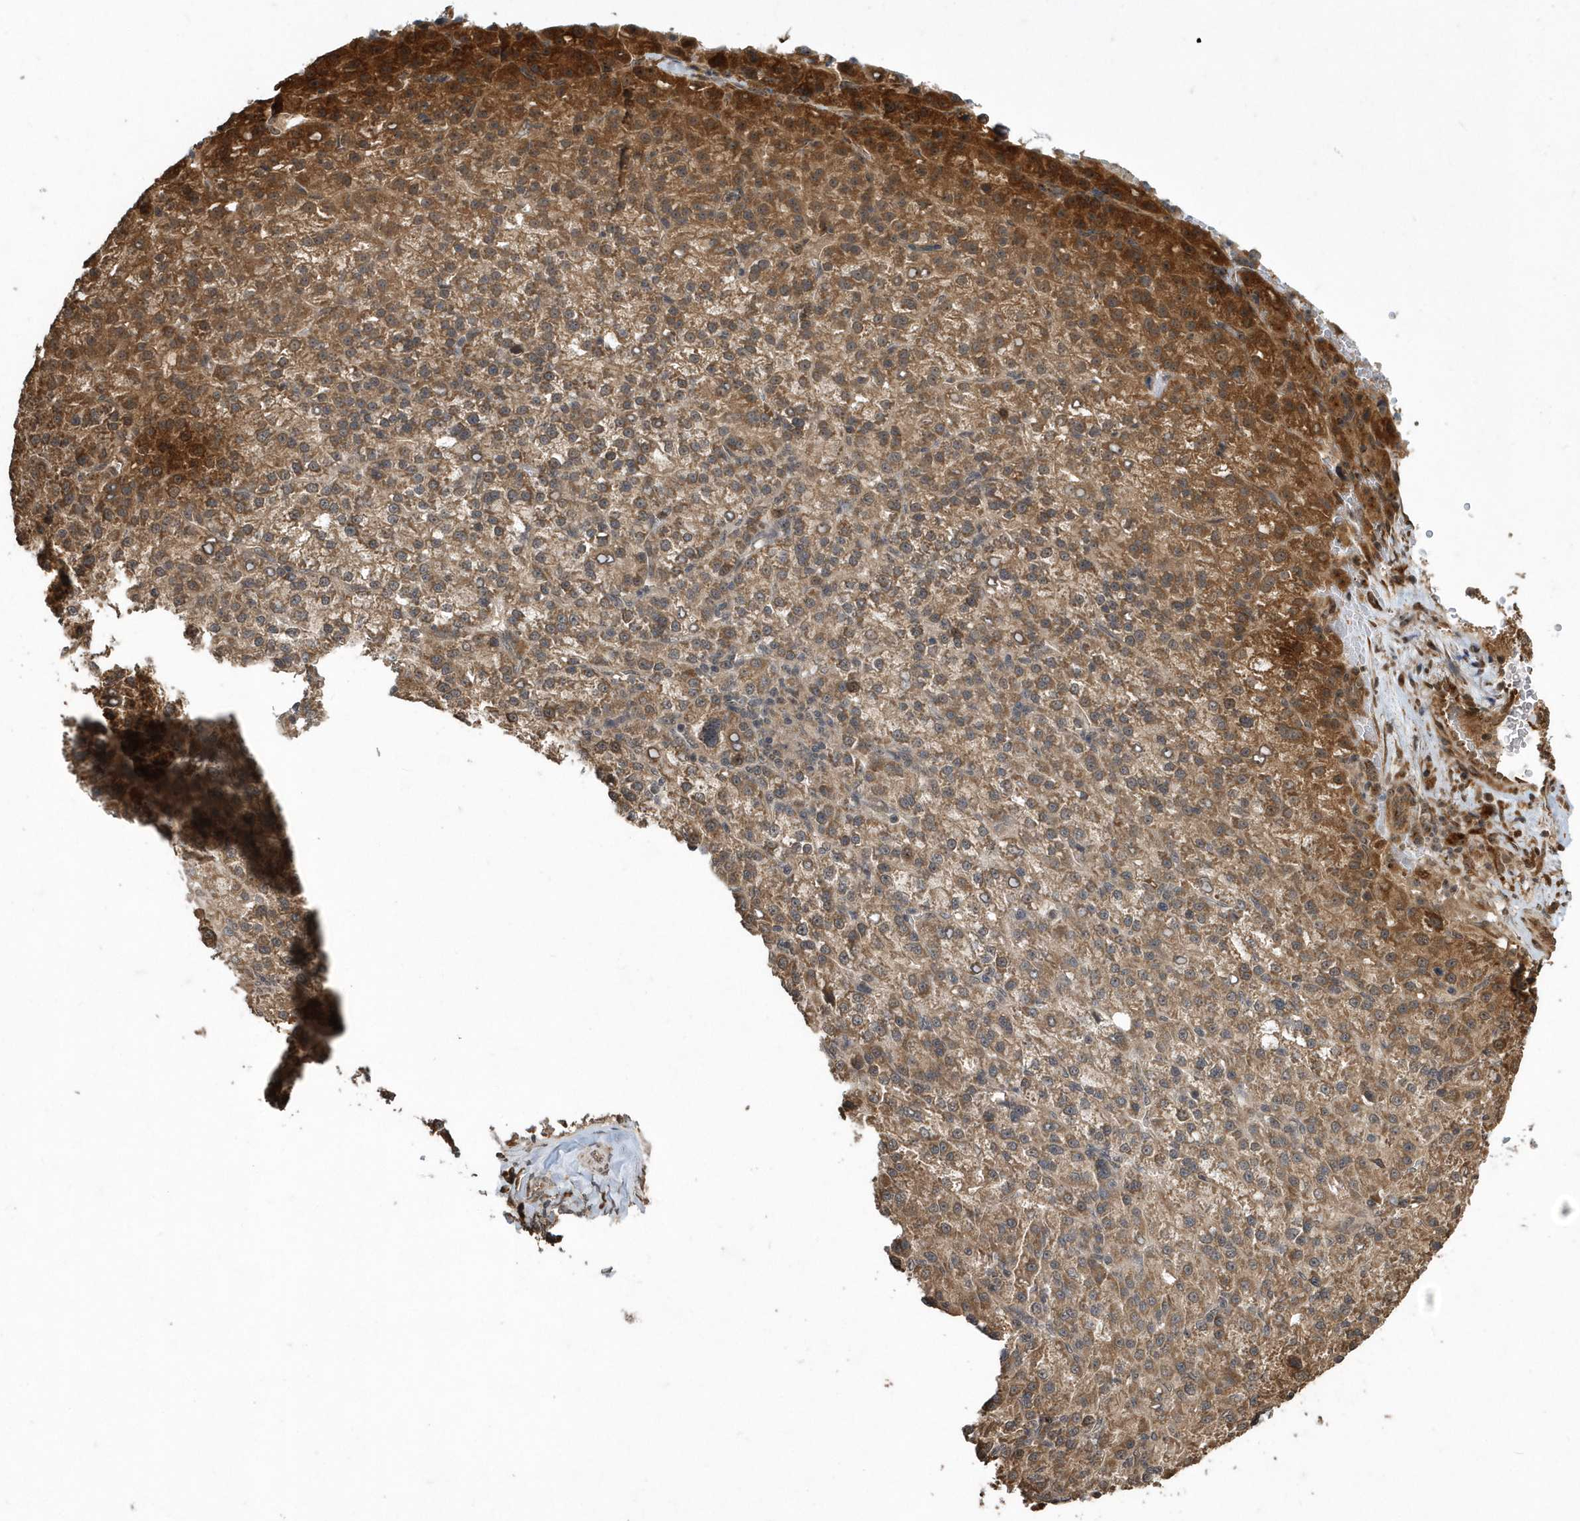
{"staining": {"intensity": "moderate", "quantity": ">75%", "location": "cytoplasmic/membranous"}, "tissue": "liver cancer", "cell_type": "Tumor cells", "image_type": "cancer", "snomed": [{"axis": "morphology", "description": "Carcinoma, Hepatocellular, NOS"}, {"axis": "topography", "description": "Liver"}], "caption": "Approximately >75% of tumor cells in liver cancer (hepatocellular carcinoma) exhibit moderate cytoplasmic/membranous protein staining as visualized by brown immunohistochemical staining.", "gene": "WASHC5", "patient": {"sex": "female", "age": 58}}